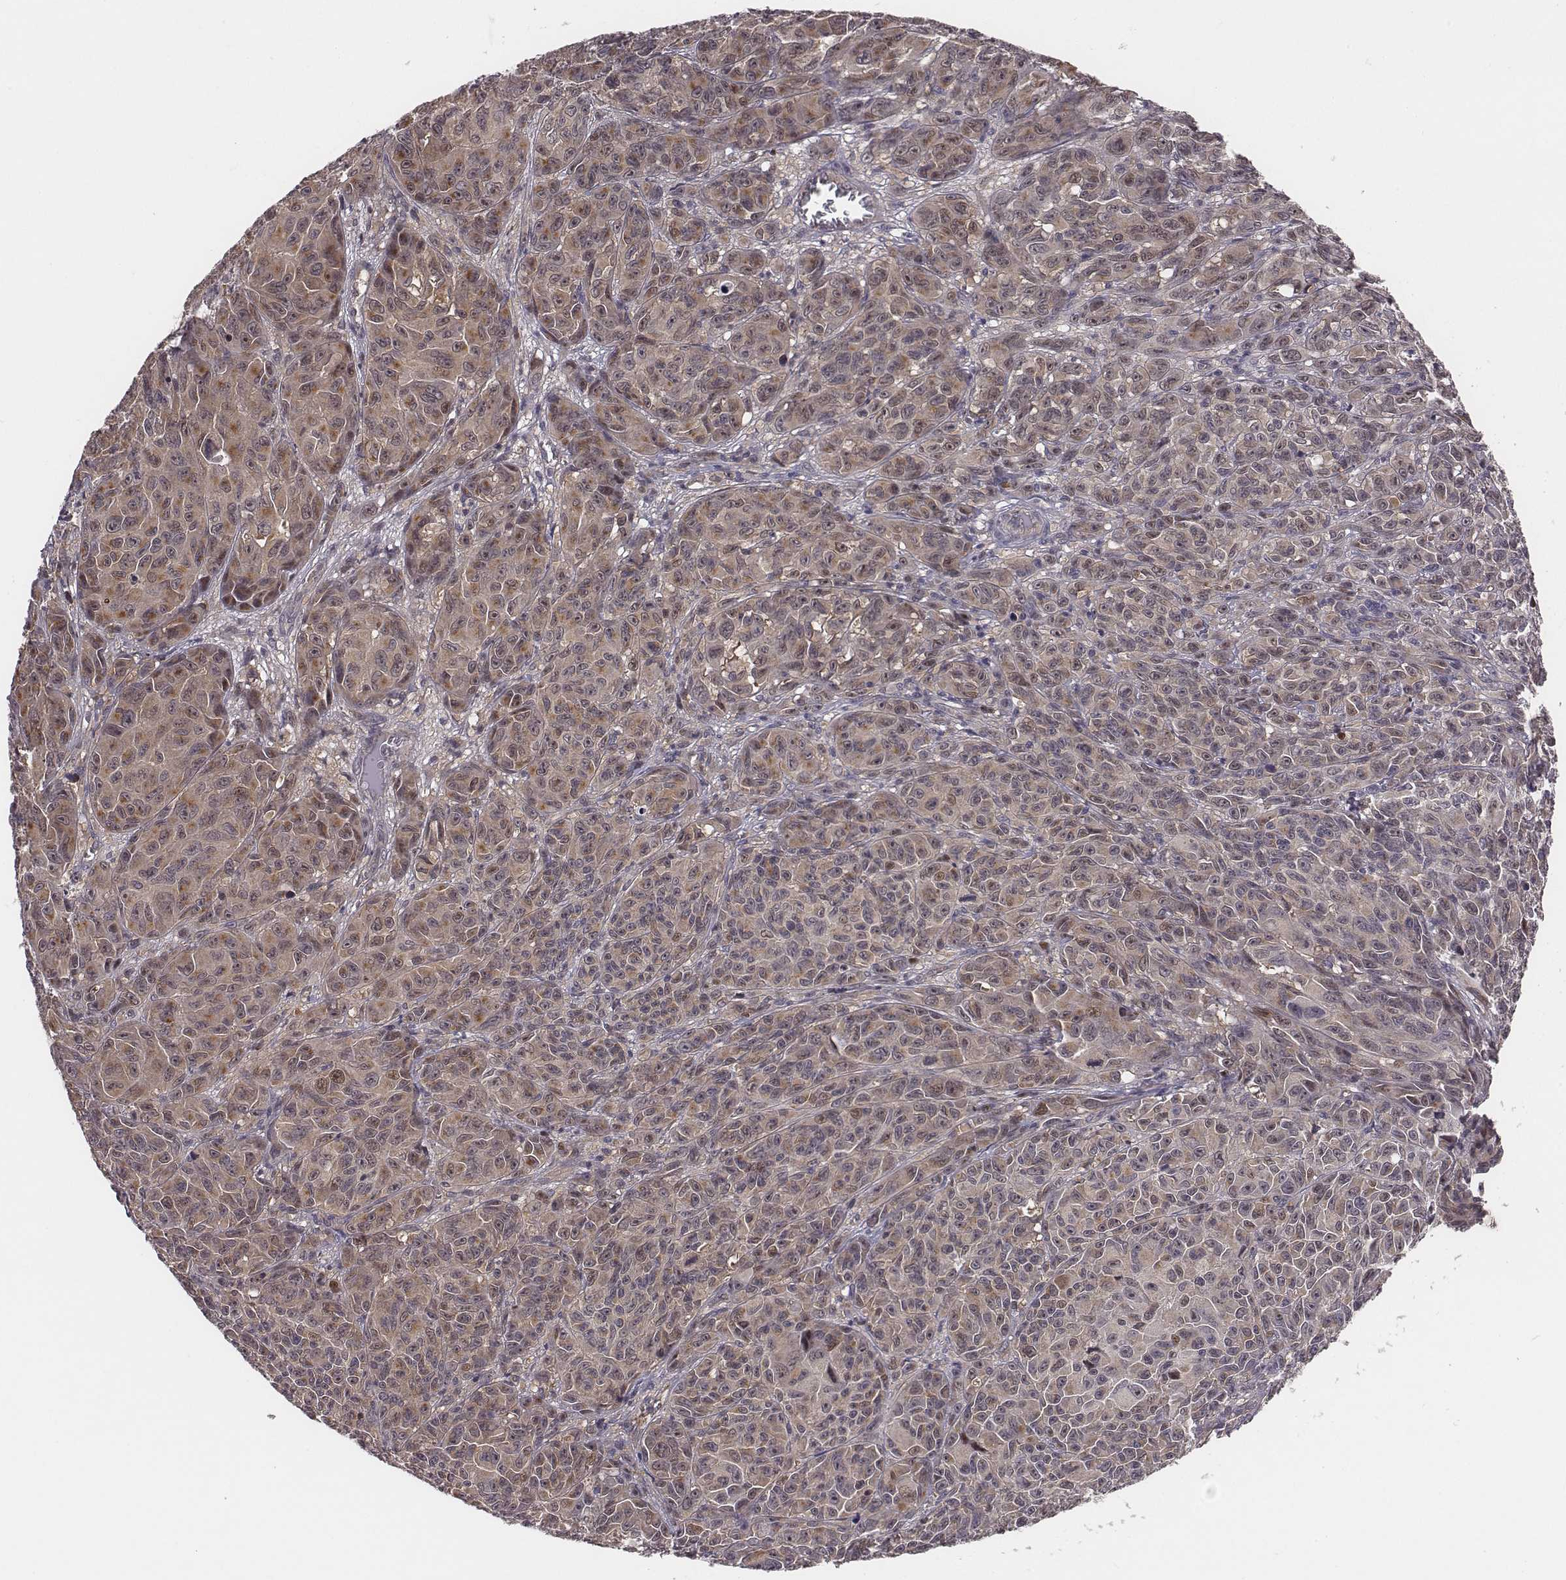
{"staining": {"intensity": "weak", "quantity": ">75%", "location": "cytoplasmic/membranous"}, "tissue": "melanoma", "cell_type": "Tumor cells", "image_type": "cancer", "snomed": [{"axis": "morphology", "description": "Malignant melanoma, NOS"}, {"axis": "topography", "description": "Vulva, labia, clitoris and Bartholin´s gland, NO"}], "caption": "Weak cytoplasmic/membranous protein expression is seen in about >75% of tumor cells in malignant melanoma.", "gene": "SMURF2", "patient": {"sex": "female", "age": 75}}